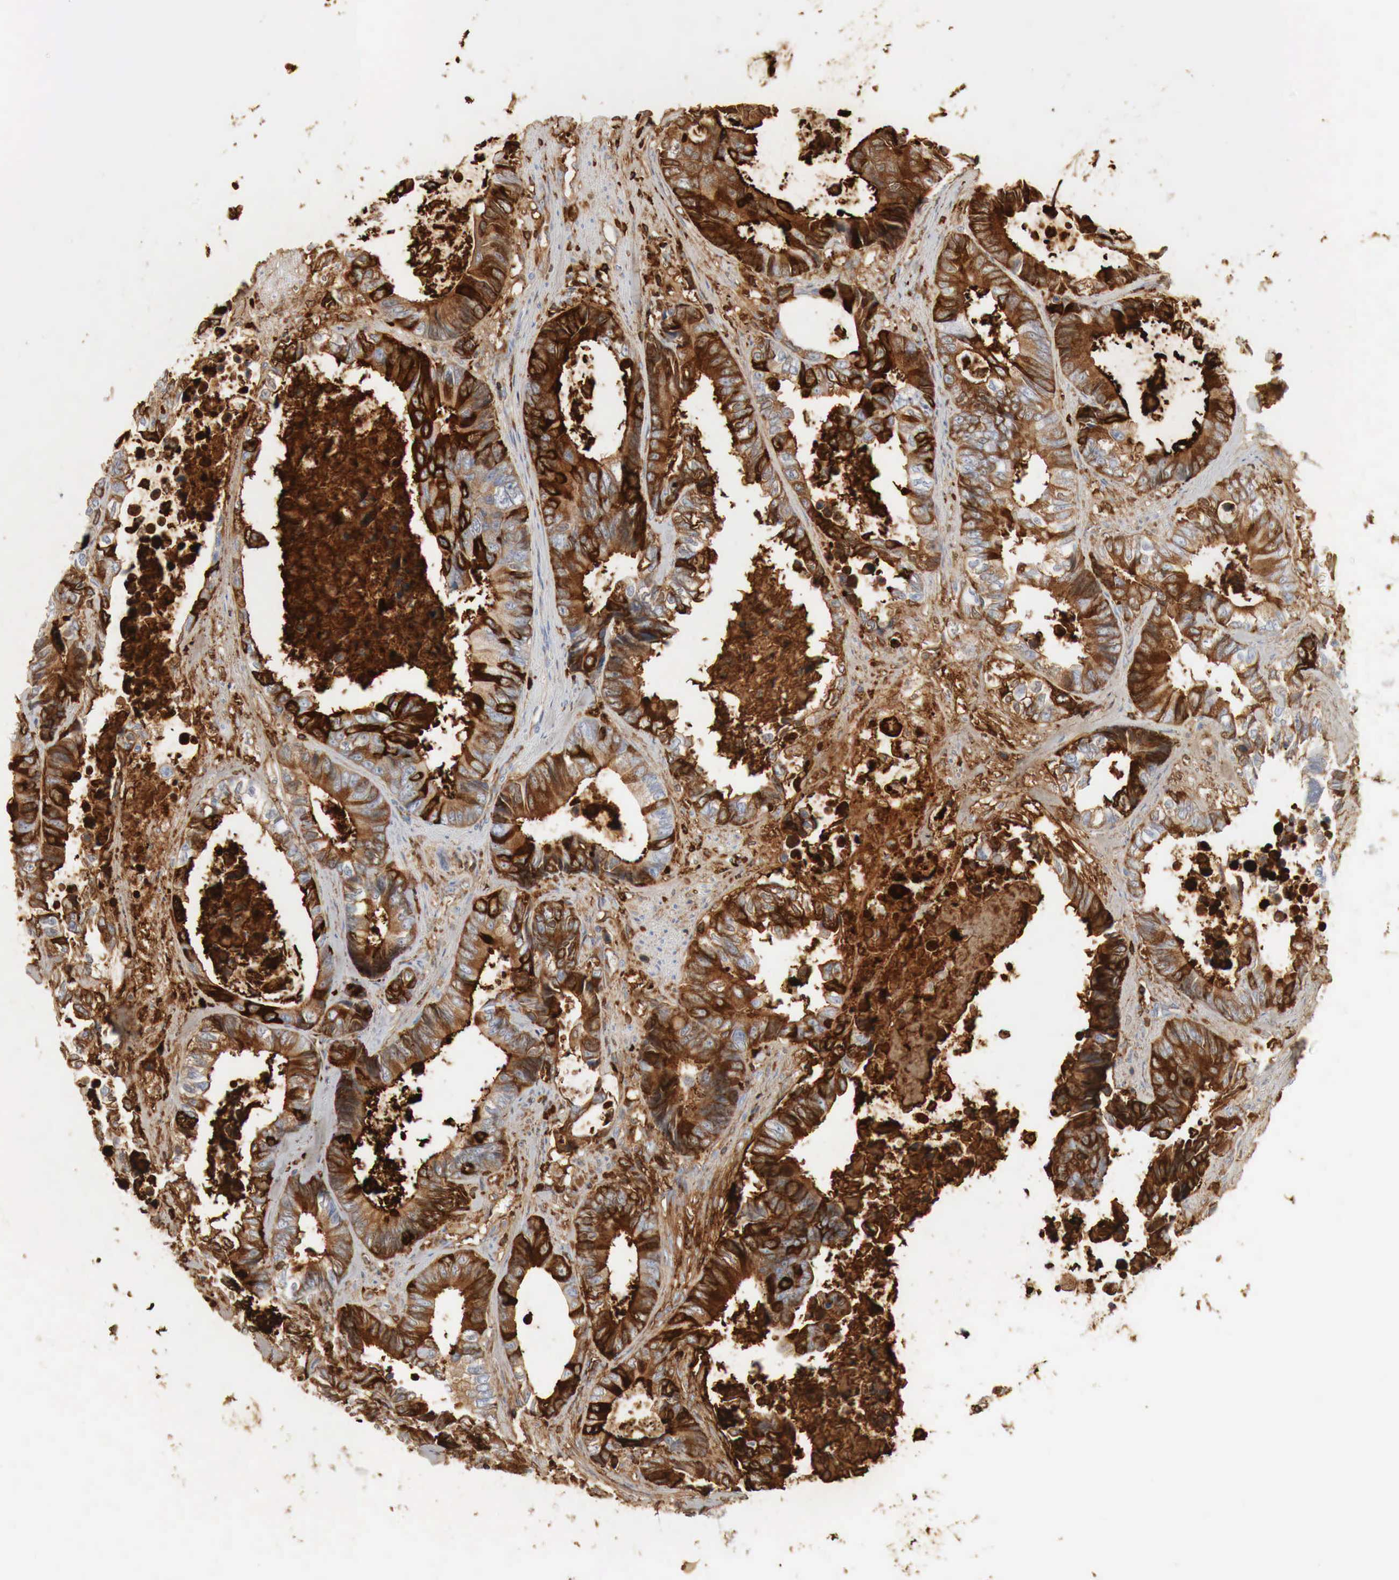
{"staining": {"intensity": "strong", "quantity": "25%-75%", "location": "cytoplasmic/membranous"}, "tissue": "colorectal cancer", "cell_type": "Tumor cells", "image_type": "cancer", "snomed": [{"axis": "morphology", "description": "Adenocarcinoma, NOS"}, {"axis": "topography", "description": "Rectum"}], "caption": "Colorectal adenocarcinoma stained with a brown dye shows strong cytoplasmic/membranous positive positivity in approximately 25%-75% of tumor cells.", "gene": "IGLC3", "patient": {"sex": "female", "age": 98}}